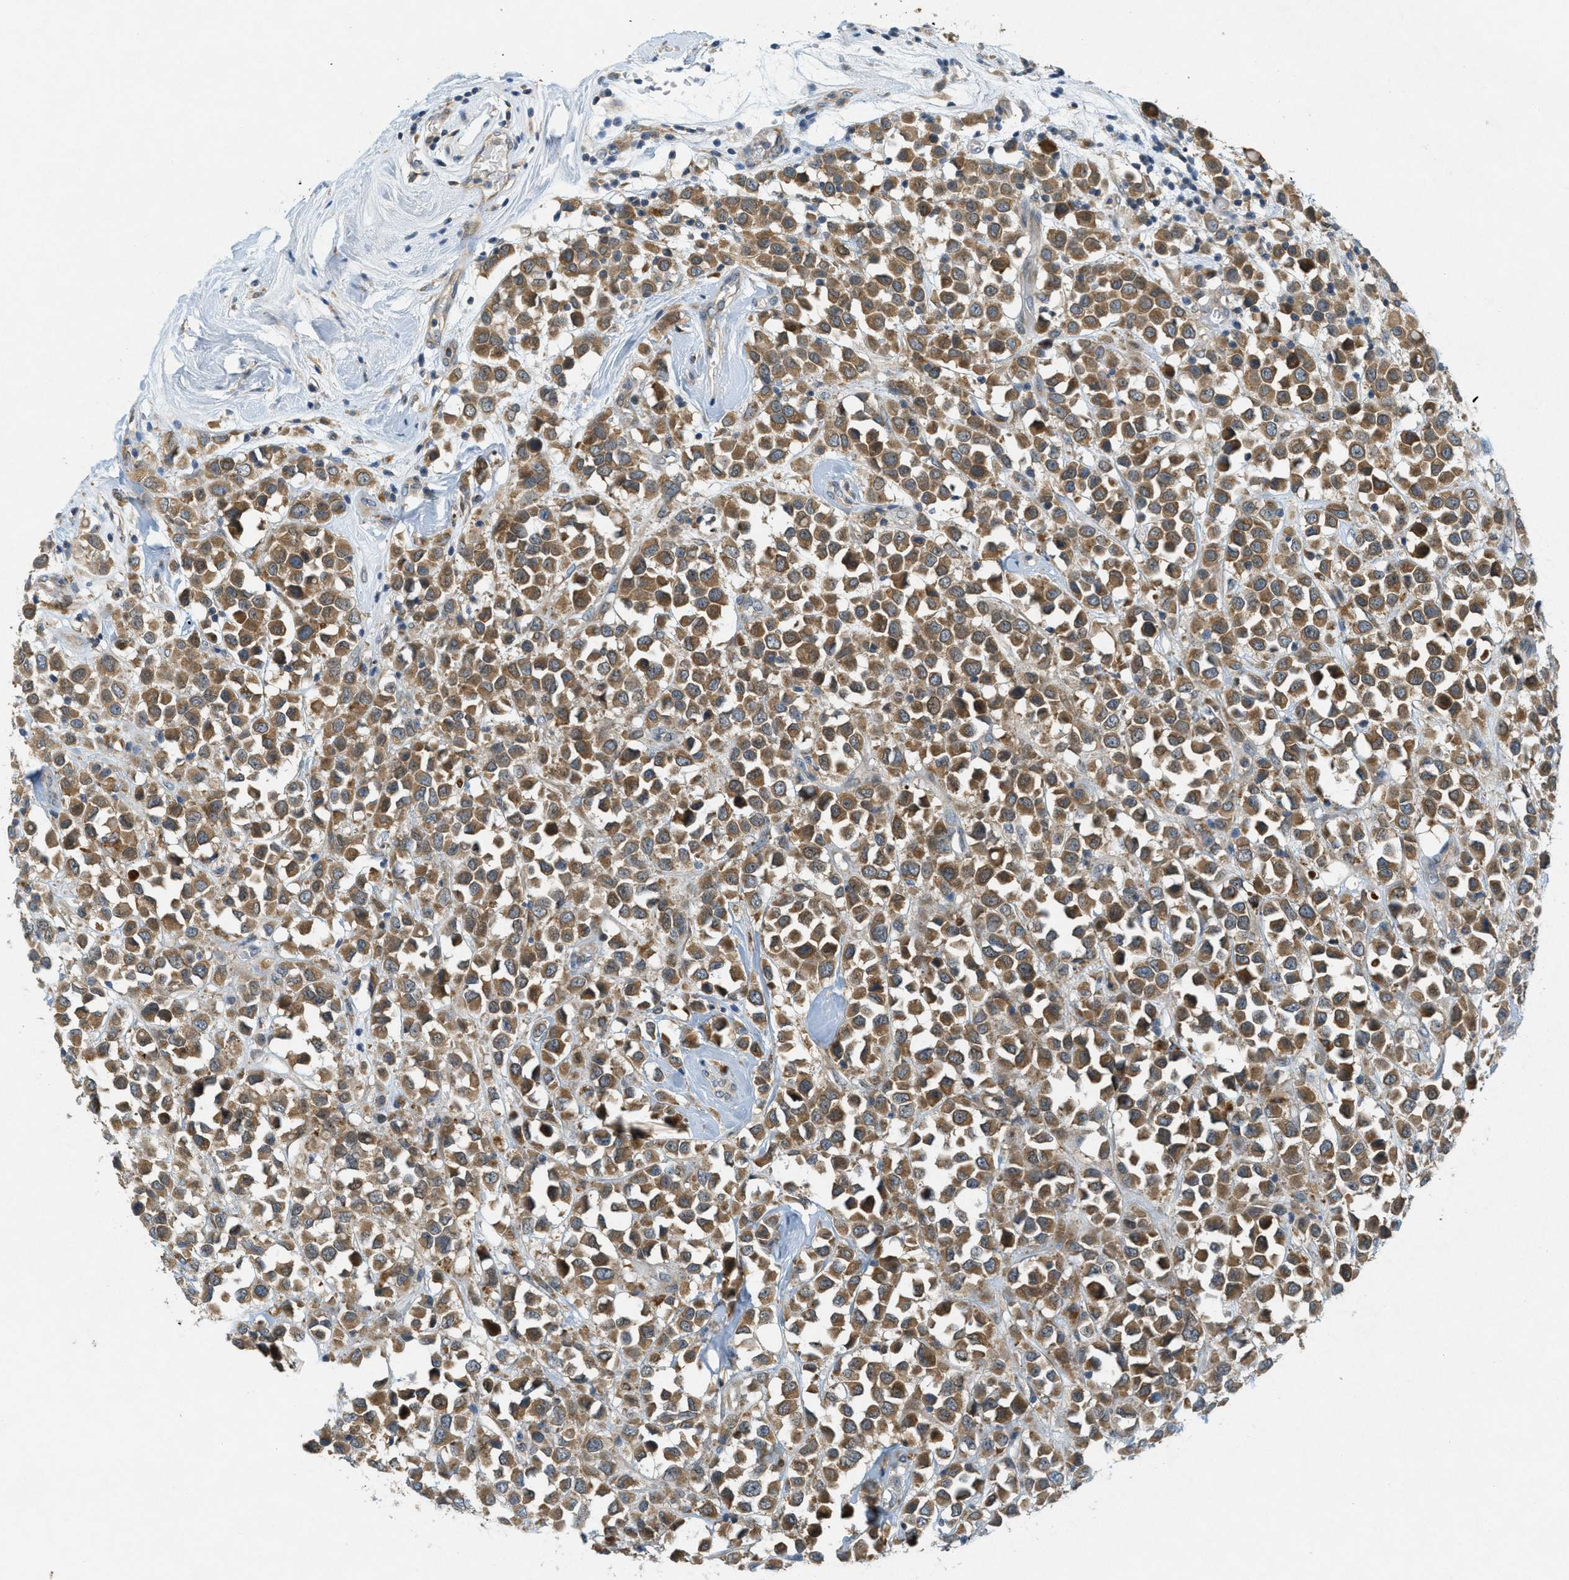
{"staining": {"intensity": "moderate", "quantity": ">75%", "location": "cytoplasmic/membranous"}, "tissue": "breast cancer", "cell_type": "Tumor cells", "image_type": "cancer", "snomed": [{"axis": "morphology", "description": "Duct carcinoma"}, {"axis": "topography", "description": "Breast"}], "caption": "High-magnification brightfield microscopy of infiltrating ductal carcinoma (breast) stained with DAB (3,3'-diaminobenzidine) (brown) and counterstained with hematoxylin (blue). tumor cells exhibit moderate cytoplasmic/membranous positivity is present in approximately>75% of cells.", "gene": "SIGMAR1", "patient": {"sex": "female", "age": 61}}